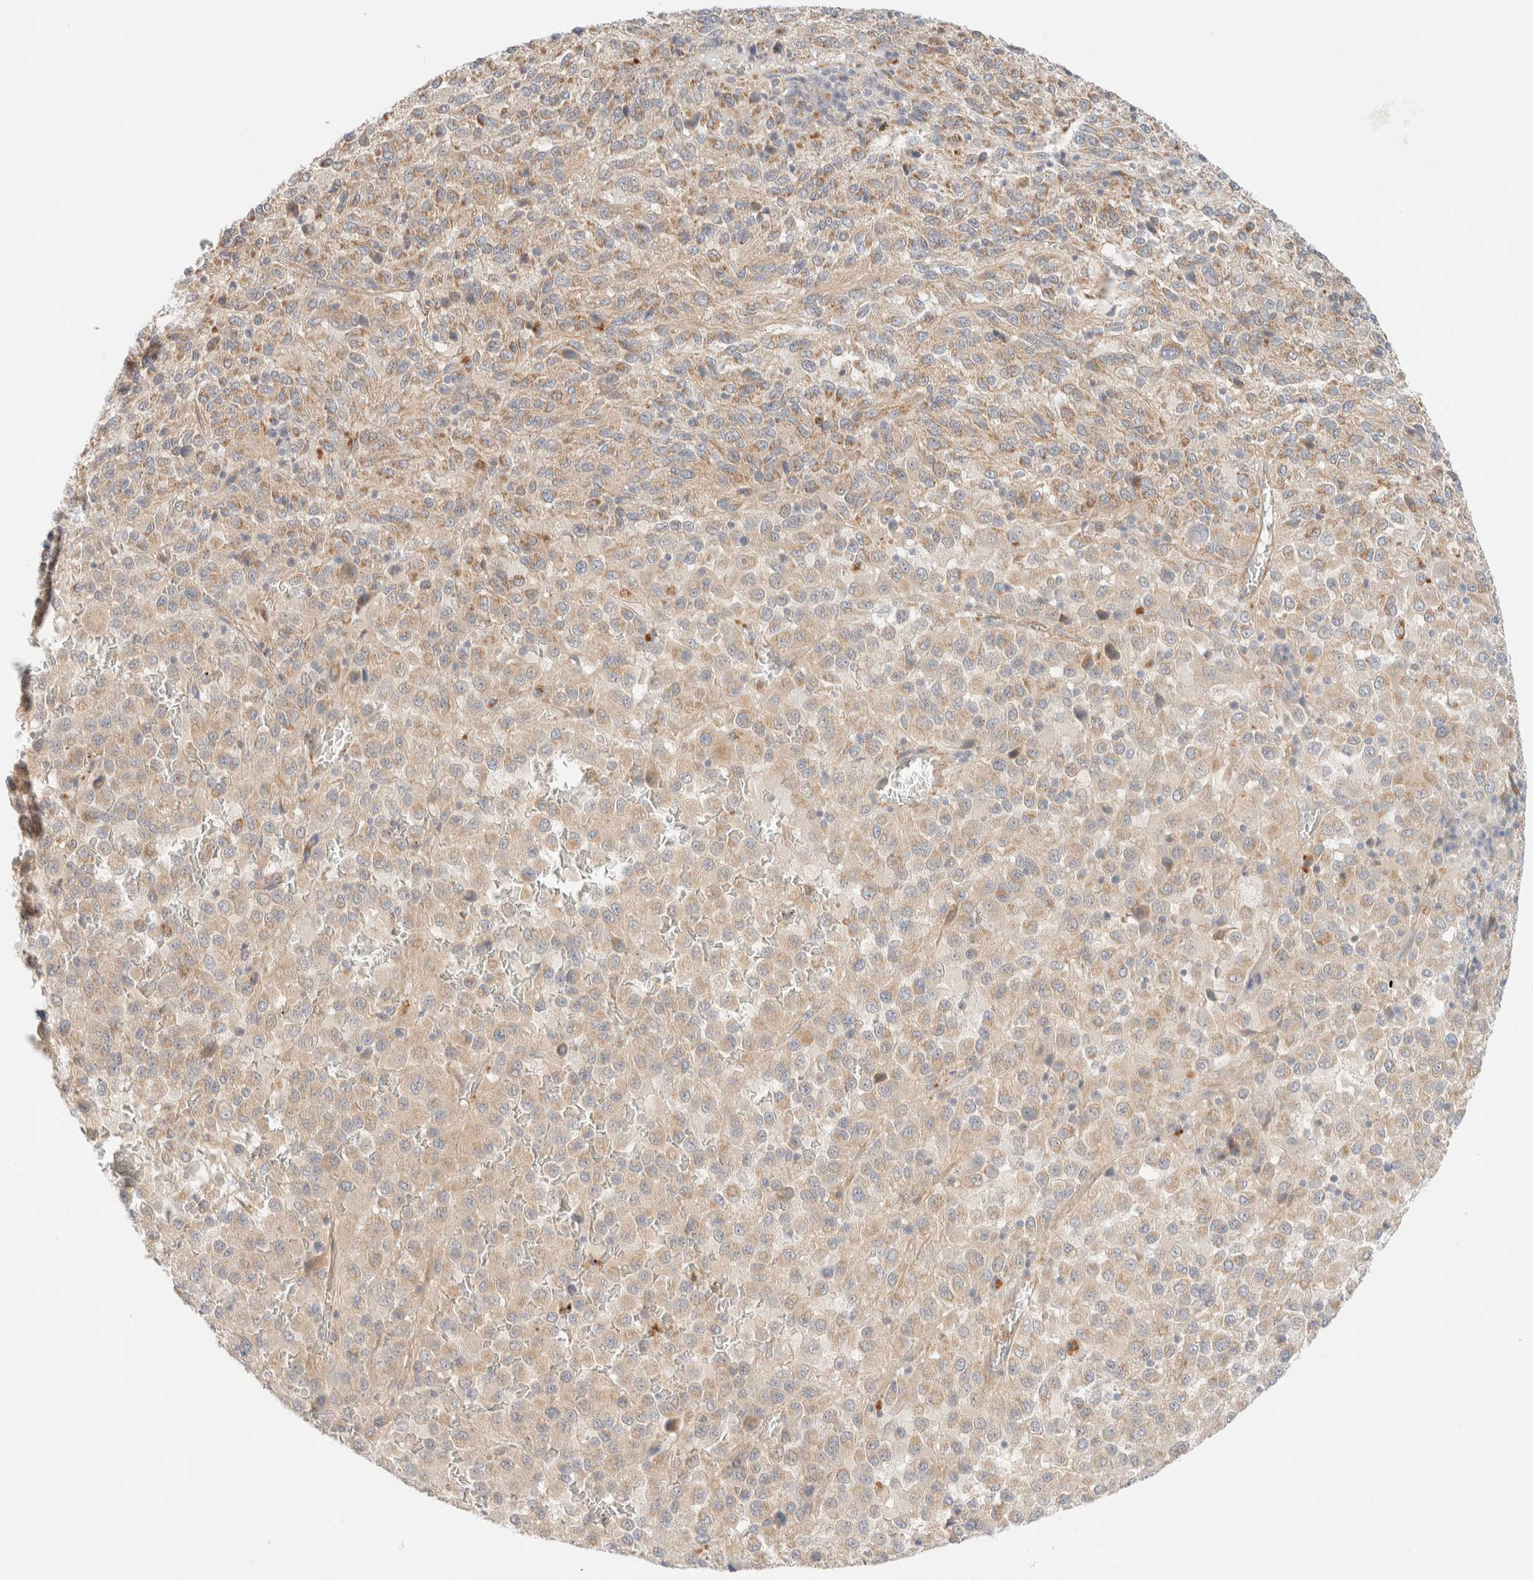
{"staining": {"intensity": "weak", "quantity": ">75%", "location": "cytoplasmic/membranous"}, "tissue": "melanoma", "cell_type": "Tumor cells", "image_type": "cancer", "snomed": [{"axis": "morphology", "description": "Malignant melanoma, Metastatic site"}, {"axis": "topography", "description": "Lung"}], "caption": "Protein expression by immunohistochemistry demonstrates weak cytoplasmic/membranous expression in approximately >75% of tumor cells in melanoma. The protein is shown in brown color, while the nuclei are stained blue.", "gene": "UNC13B", "patient": {"sex": "male", "age": 64}}